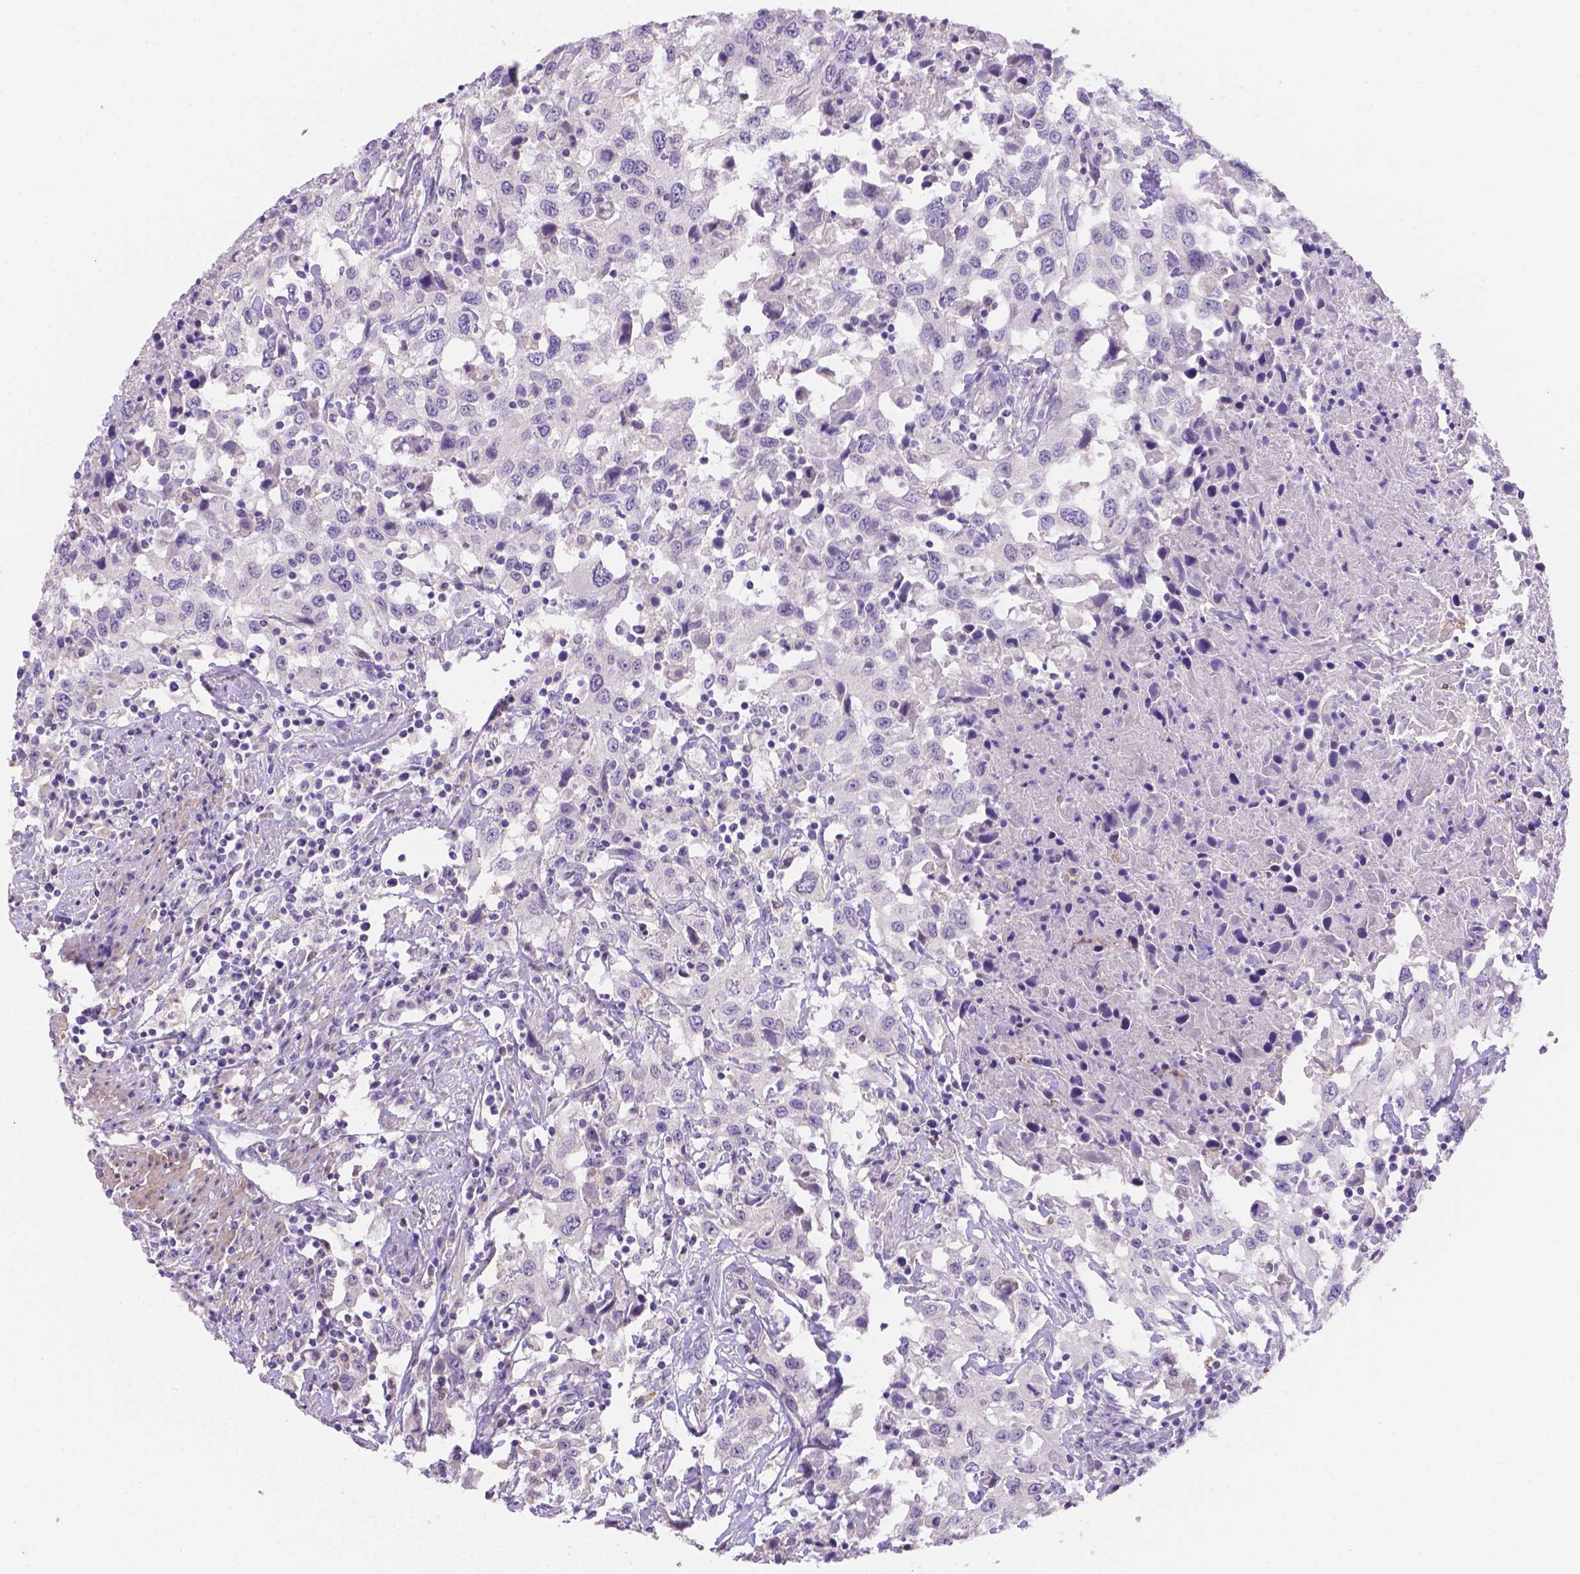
{"staining": {"intensity": "negative", "quantity": "none", "location": "none"}, "tissue": "urothelial cancer", "cell_type": "Tumor cells", "image_type": "cancer", "snomed": [{"axis": "morphology", "description": "Urothelial carcinoma, High grade"}, {"axis": "topography", "description": "Urinary bladder"}], "caption": "Protein analysis of urothelial cancer shows no significant positivity in tumor cells.", "gene": "NXPE2", "patient": {"sex": "male", "age": 61}}